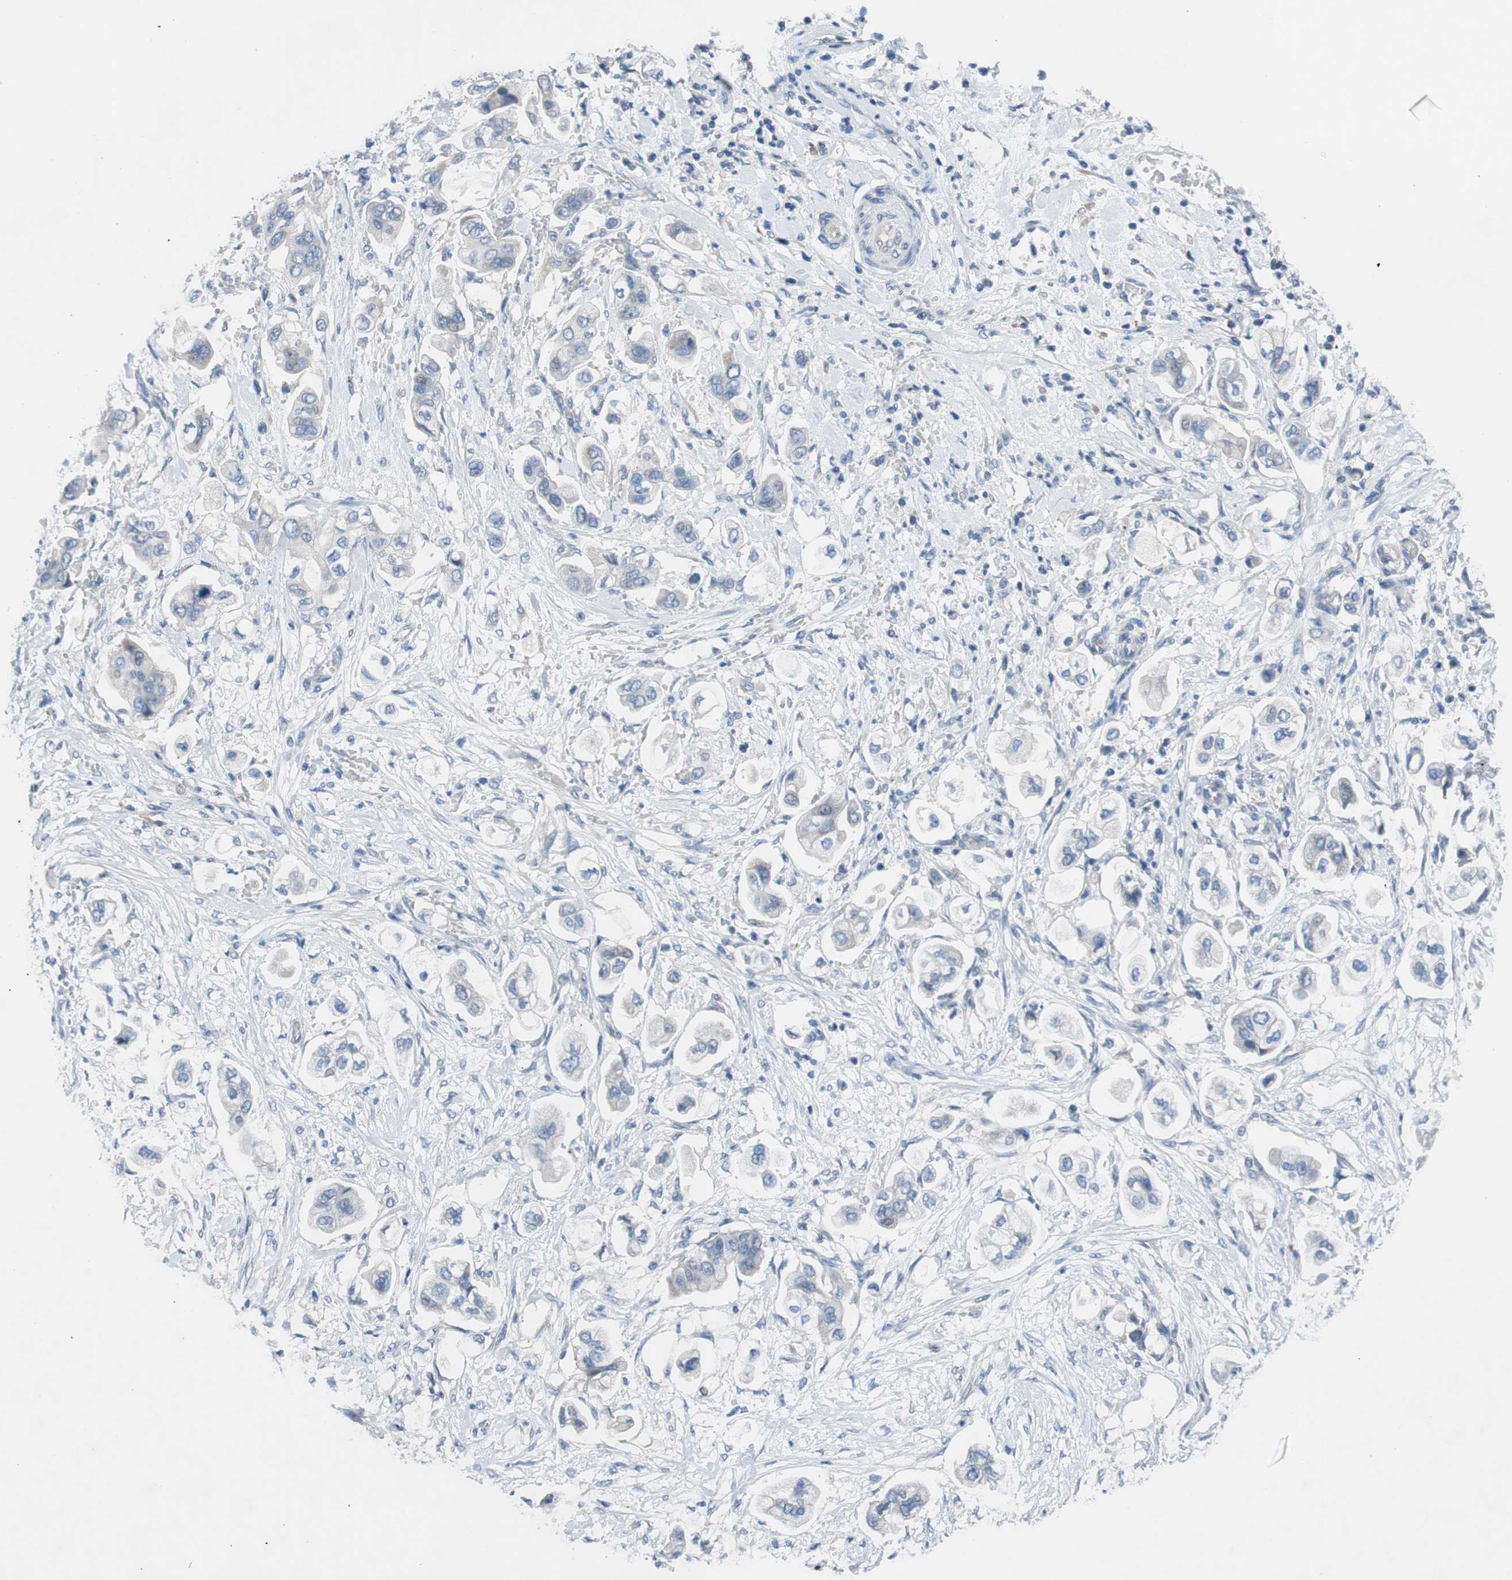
{"staining": {"intensity": "negative", "quantity": "none", "location": "none"}, "tissue": "stomach cancer", "cell_type": "Tumor cells", "image_type": "cancer", "snomed": [{"axis": "morphology", "description": "Adenocarcinoma, NOS"}, {"axis": "topography", "description": "Stomach"}], "caption": "A high-resolution photomicrograph shows IHC staining of stomach cancer, which reveals no significant staining in tumor cells. The staining was performed using DAB (3,3'-diaminobenzidine) to visualize the protein expression in brown, while the nuclei were stained in blue with hematoxylin (Magnification: 20x).", "gene": "TACR3", "patient": {"sex": "male", "age": 62}}